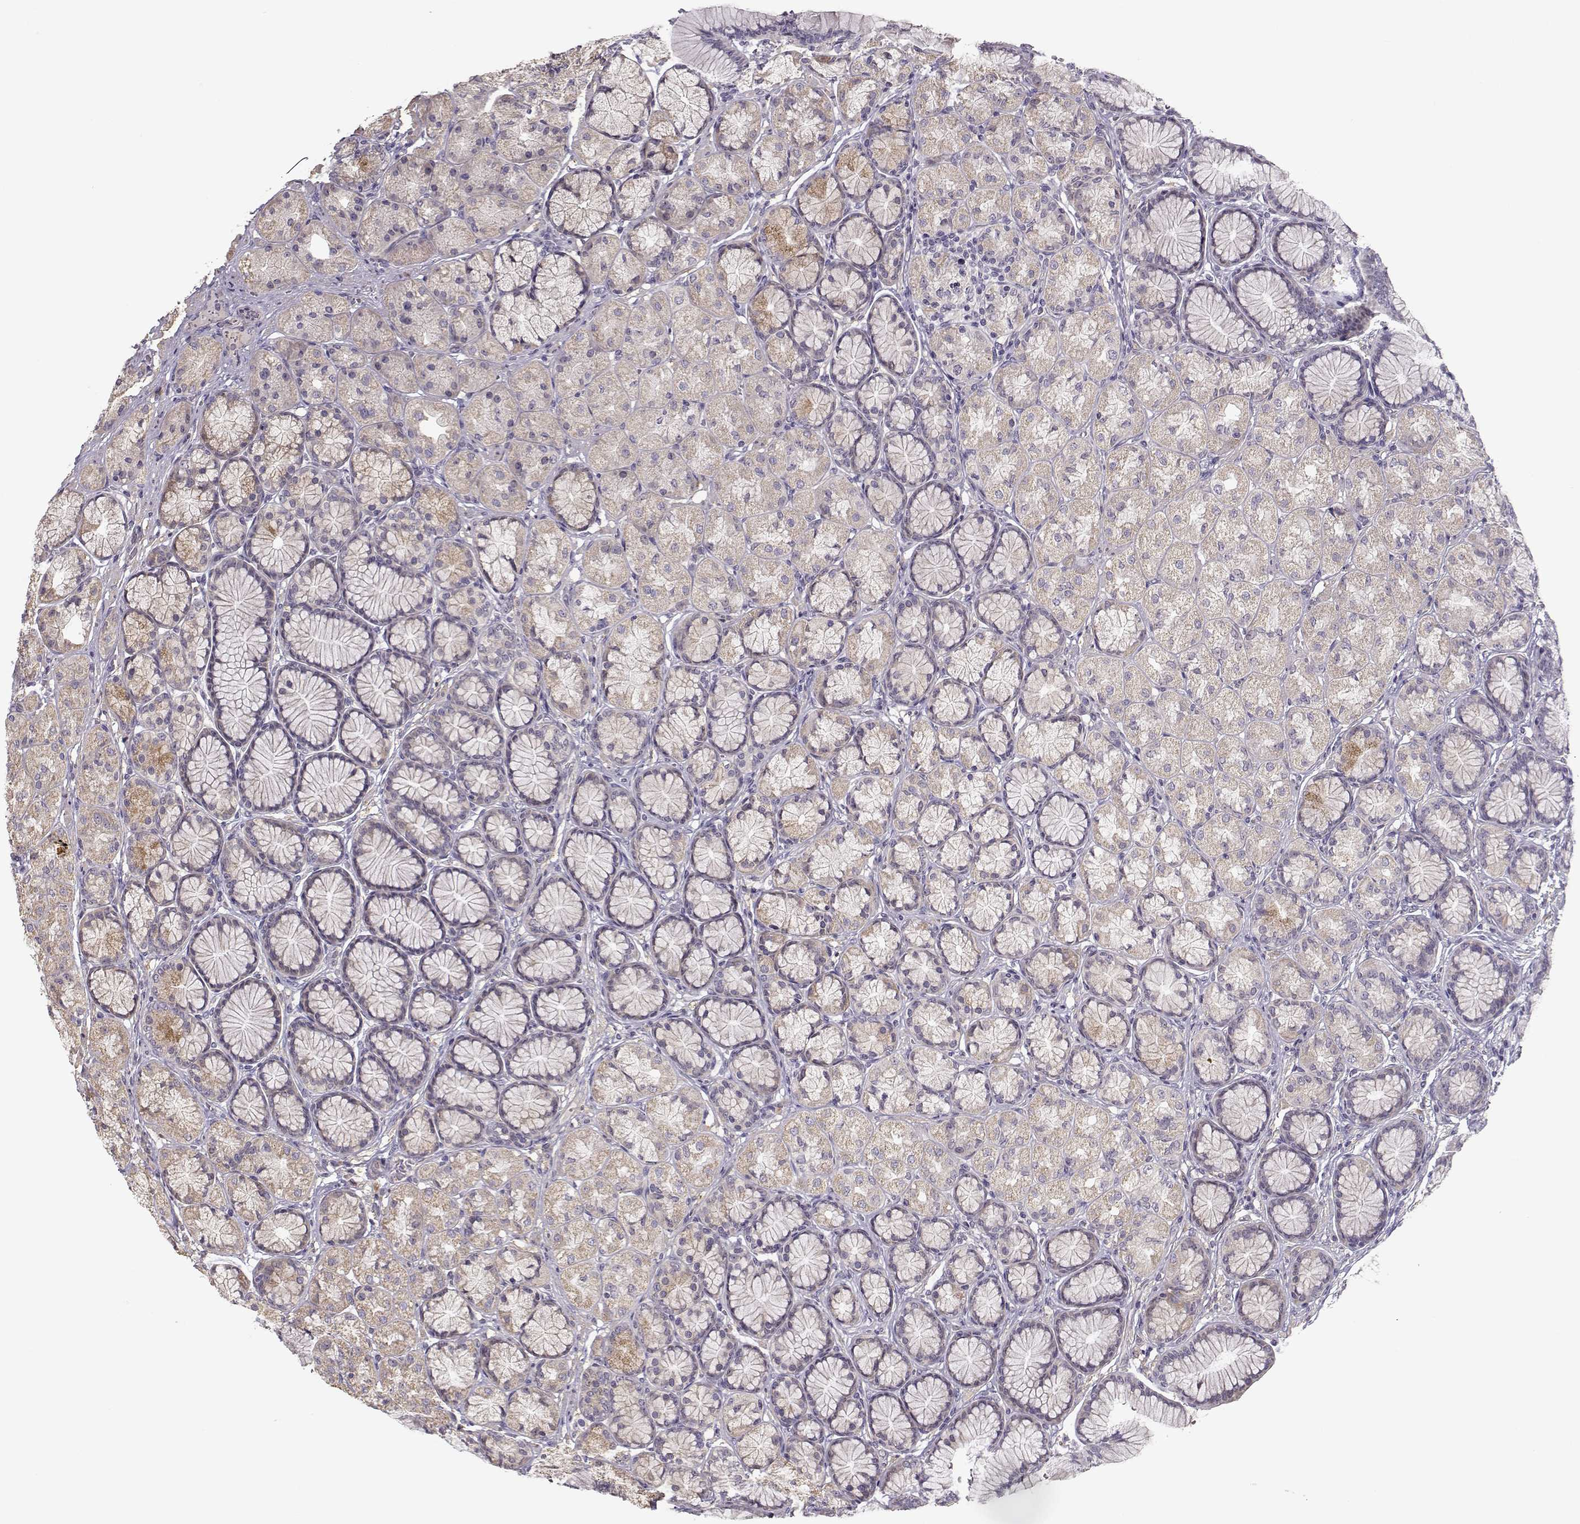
{"staining": {"intensity": "weak", "quantity": "<25%", "location": "cytoplasmic/membranous"}, "tissue": "stomach", "cell_type": "Glandular cells", "image_type": "normal", "snomed": [{"axis": "morphology", "description": "Normal tissue, NOS"}, {"axis": "morphology", "description": "Adenocarcinoma, NOS"}, {"axis": "morphology", "description": "Adenocarcinoma, High grade"}, {"axis": "topography", "description": "Stomach, upper"}, {"axis": "topography", "description": "Stomach"}], "caption": "The immunohistochemistry (IHC) image has no significant expression in glandular cells of stomach.", "gene": "ENTPD8", "patient": {"sex": "female", "age": 65}}